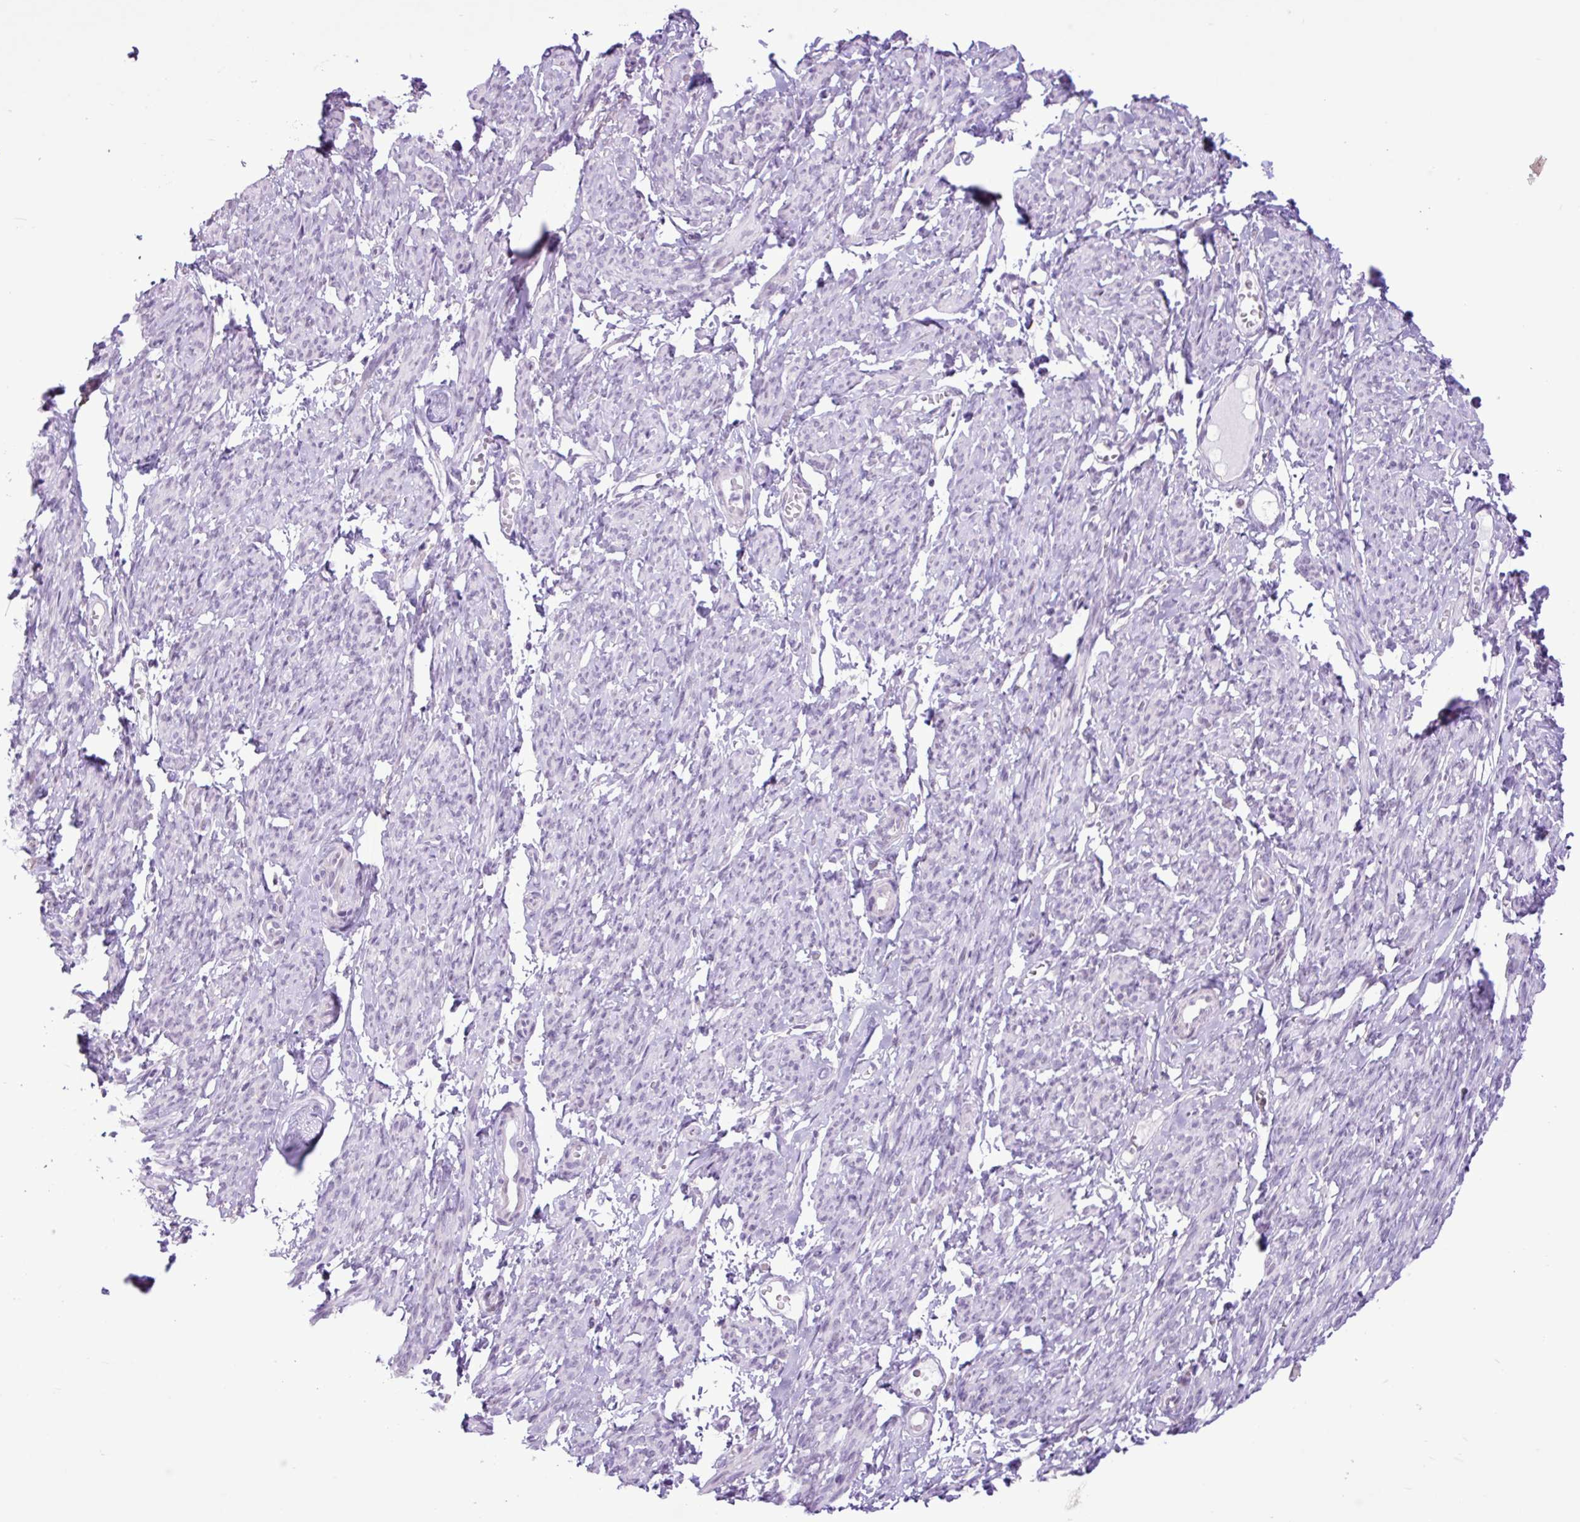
{"staining": {"intensity": "negative", "quantity": "none", "location": "none"}, "tissue": "smooth muscle", "cell_type": "Smooth muscle cells", "image_type": "normal", "snomed": [{"axis": "morphology", "description": "Normal tissue, NOS"}, {"axis": "topography", "description": "Smooth muscle"}], "caption": "High power microscopy histopathology image of an immunohistochemistry histopathology image of normal smooth muscle, revealing no significant positivity in smooth muscle cells.", "gene": "ELOA2", "patient": {"sex": "female", "age": 65}}